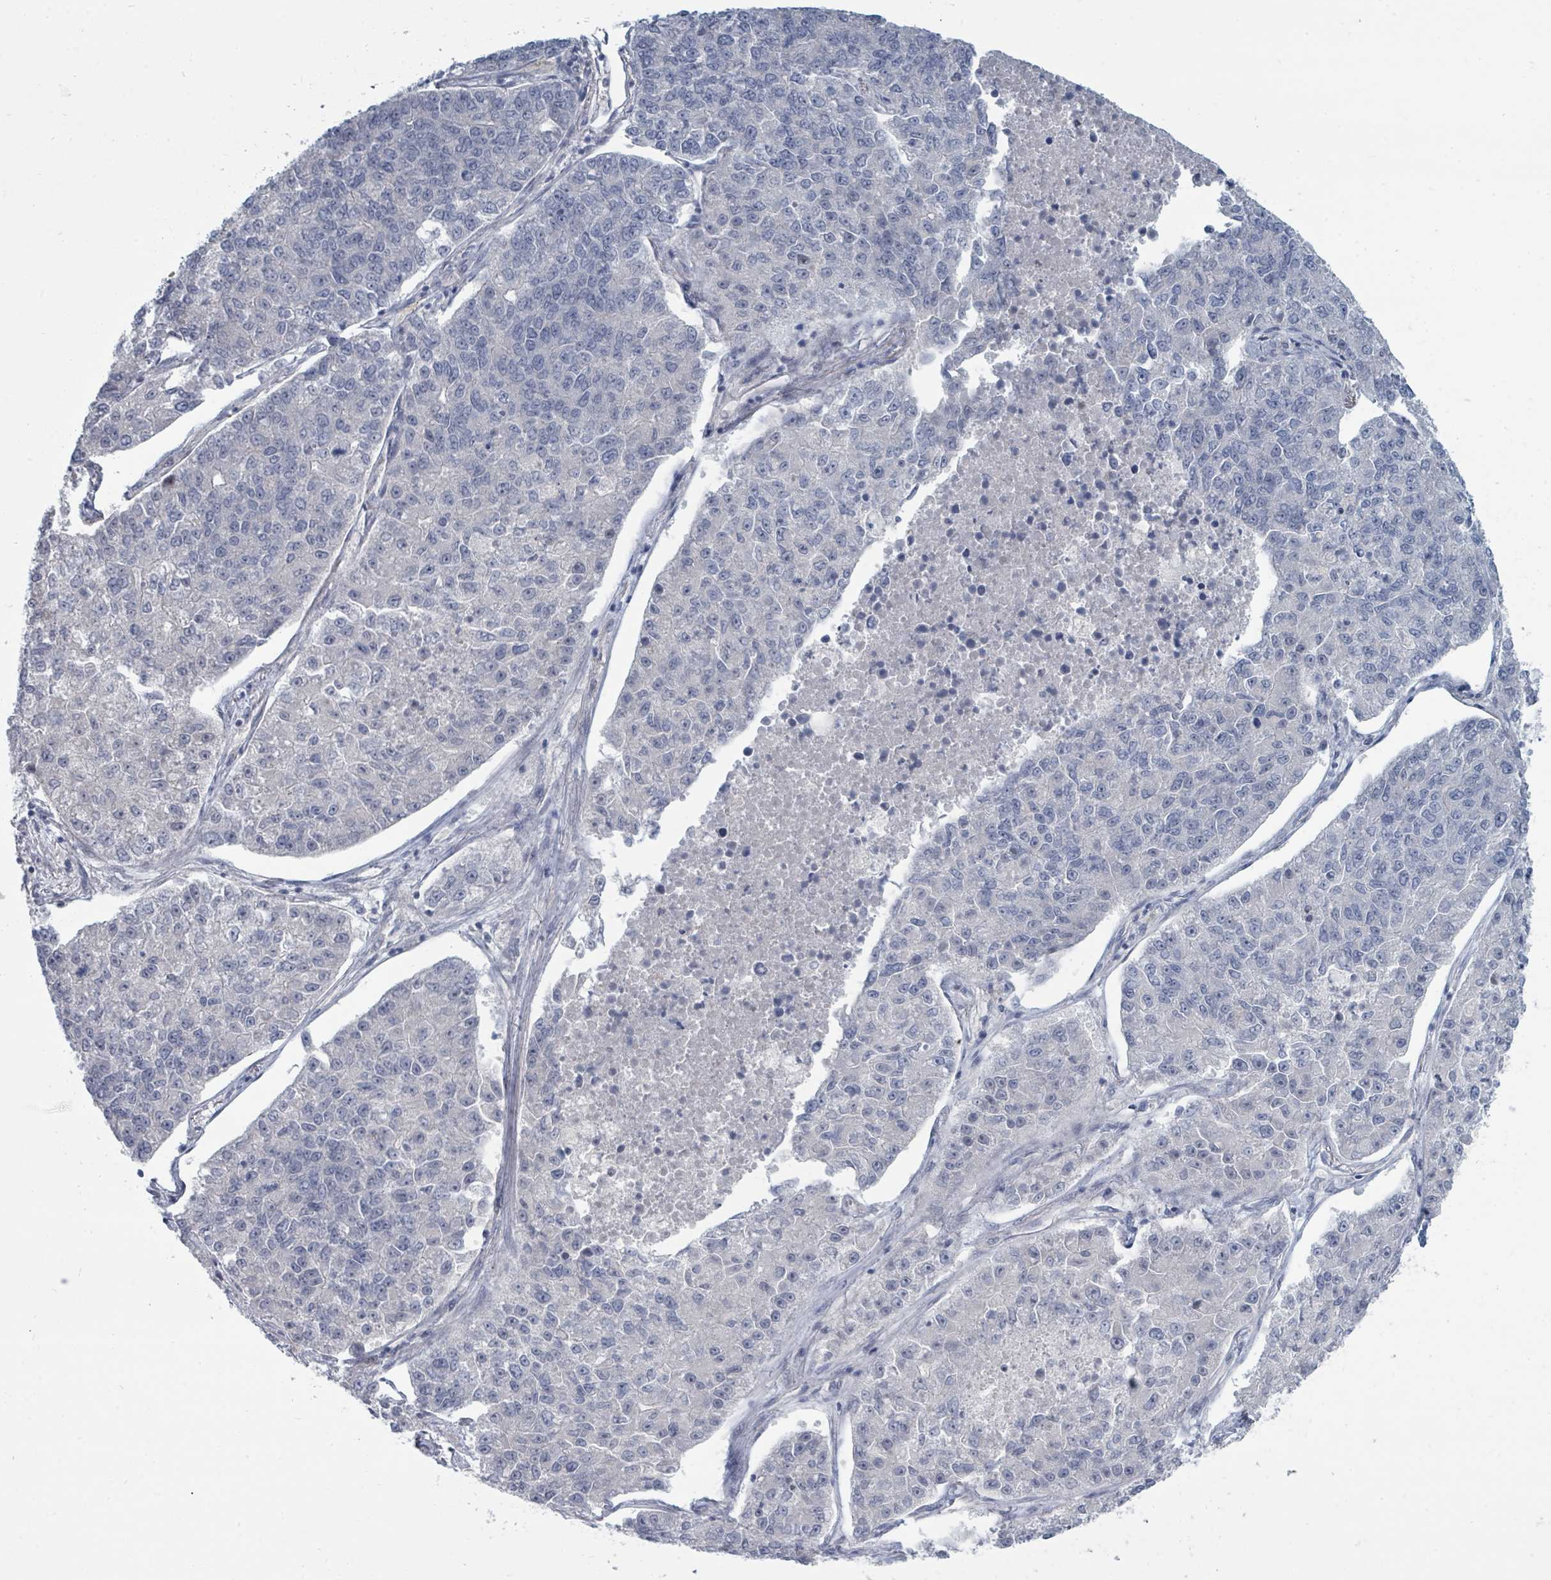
{"staining": {"intensity": "negative", "quantity": "none", "location": "none"}, "tissue": "lung cancer", "cell_type": "Tumor cells", "image_type": "cancer", "snomed": [{"axis": "morphology", "description": "Adenocarcinoma, NOS"}, {"axis": "topography", "description": "Lung"}], "caption": "High power microscopy micrograph of an immunohistochemistry micrograph of adenocarcinoma (lung), revealing no significant positivity in tumor cells.", "gene": "SLC25A45", "patient": {"sex": "male", "age": 49}}